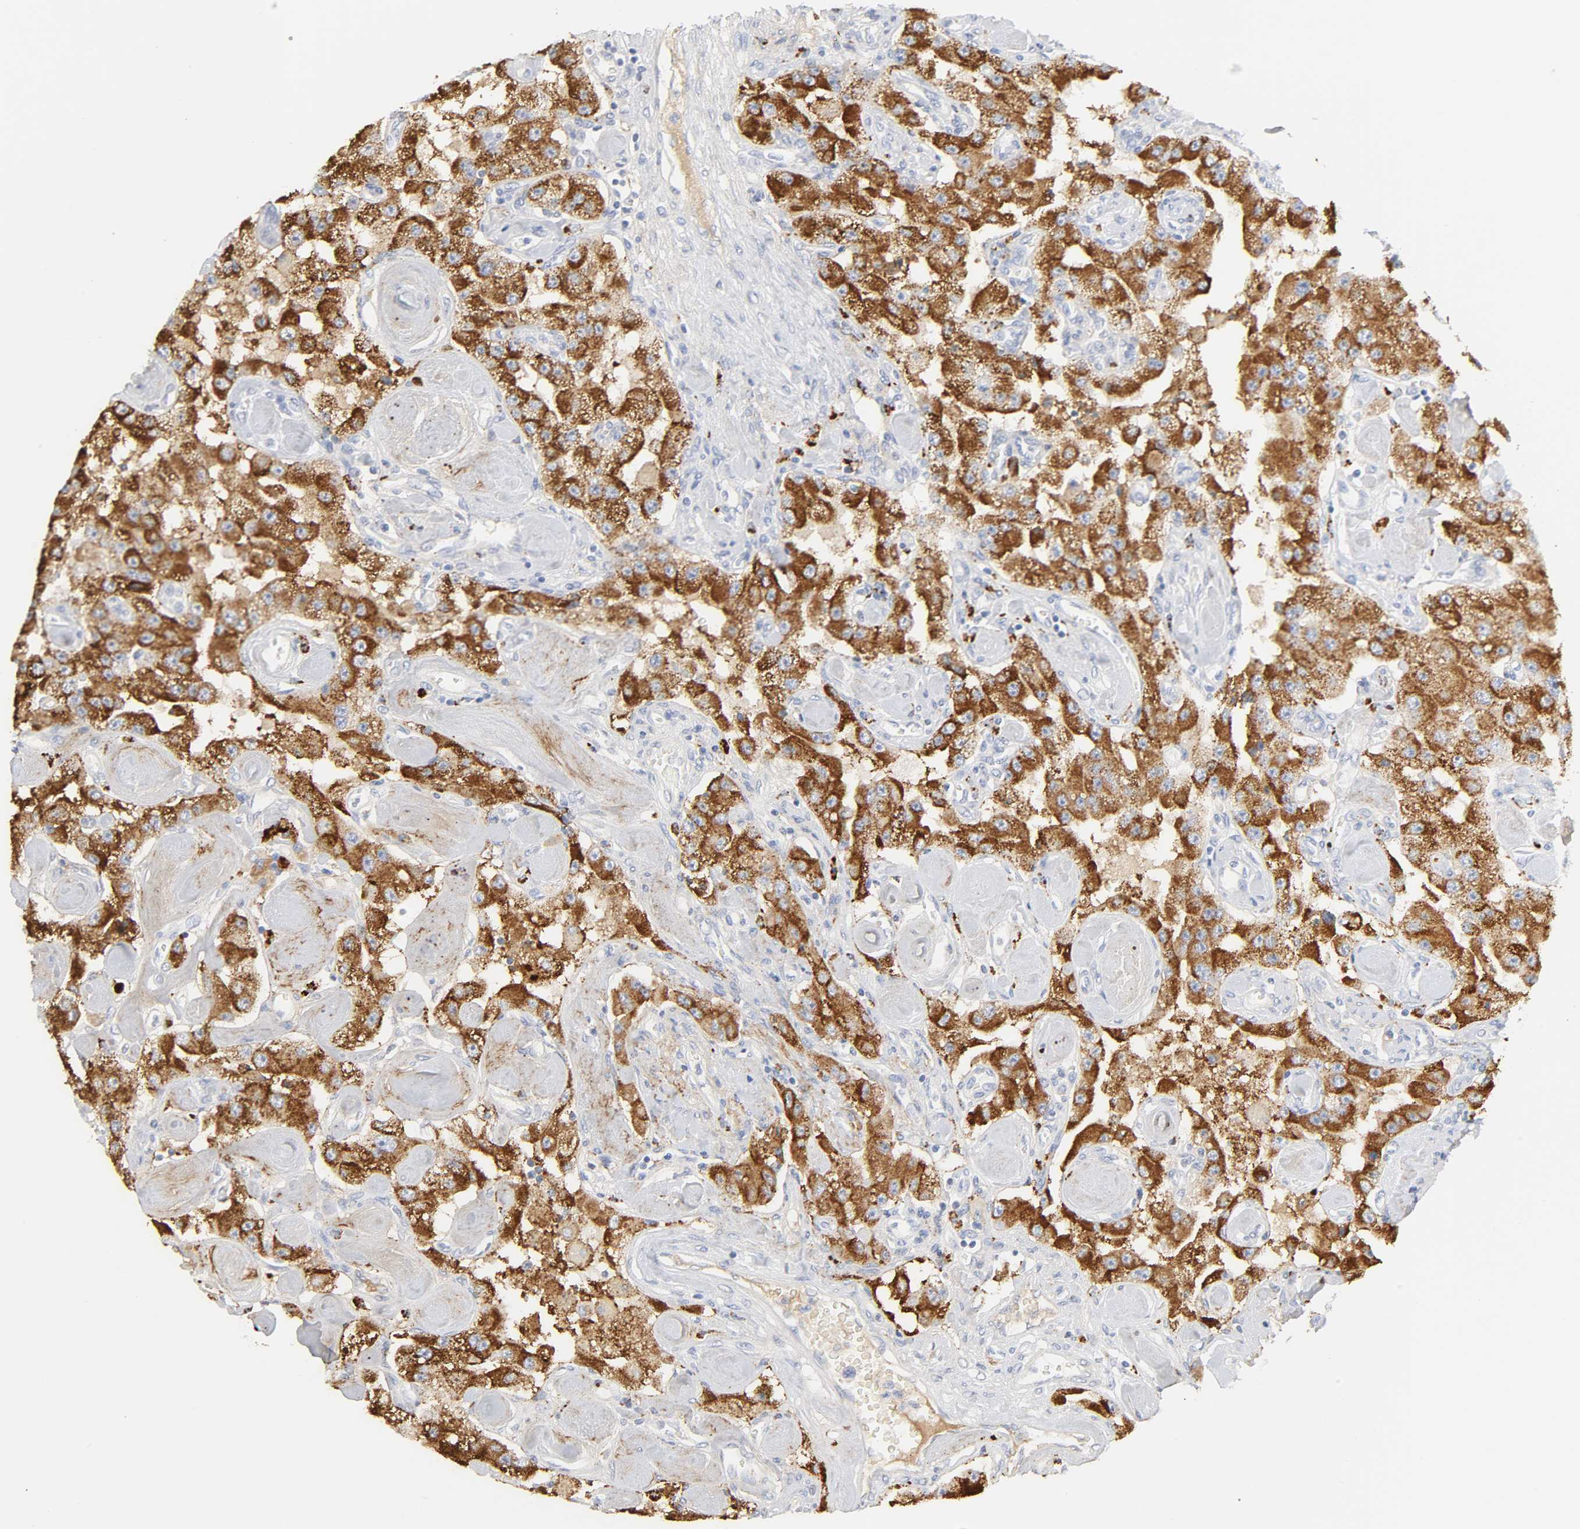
{"staining": {"intensity": "strong", "quantity": ">75%", "location": "cytoplasmic/membranous"}, "tissue": "carcinoid", "cell_type": "Tumor cells", "image_type": "cancer", "snomed": [{"axis": "morphology", "description": "Carcinoid, malignant, NOS"}, {"axis": "topography", "description": "Pancreas"}], "caption": "Strong cytoplasmic/membranous protein staining is identified in about >75% of tumor cells in carcinoid.", "gene": "MAGEB17", "patient": {"sex": "male", "age": 41}}